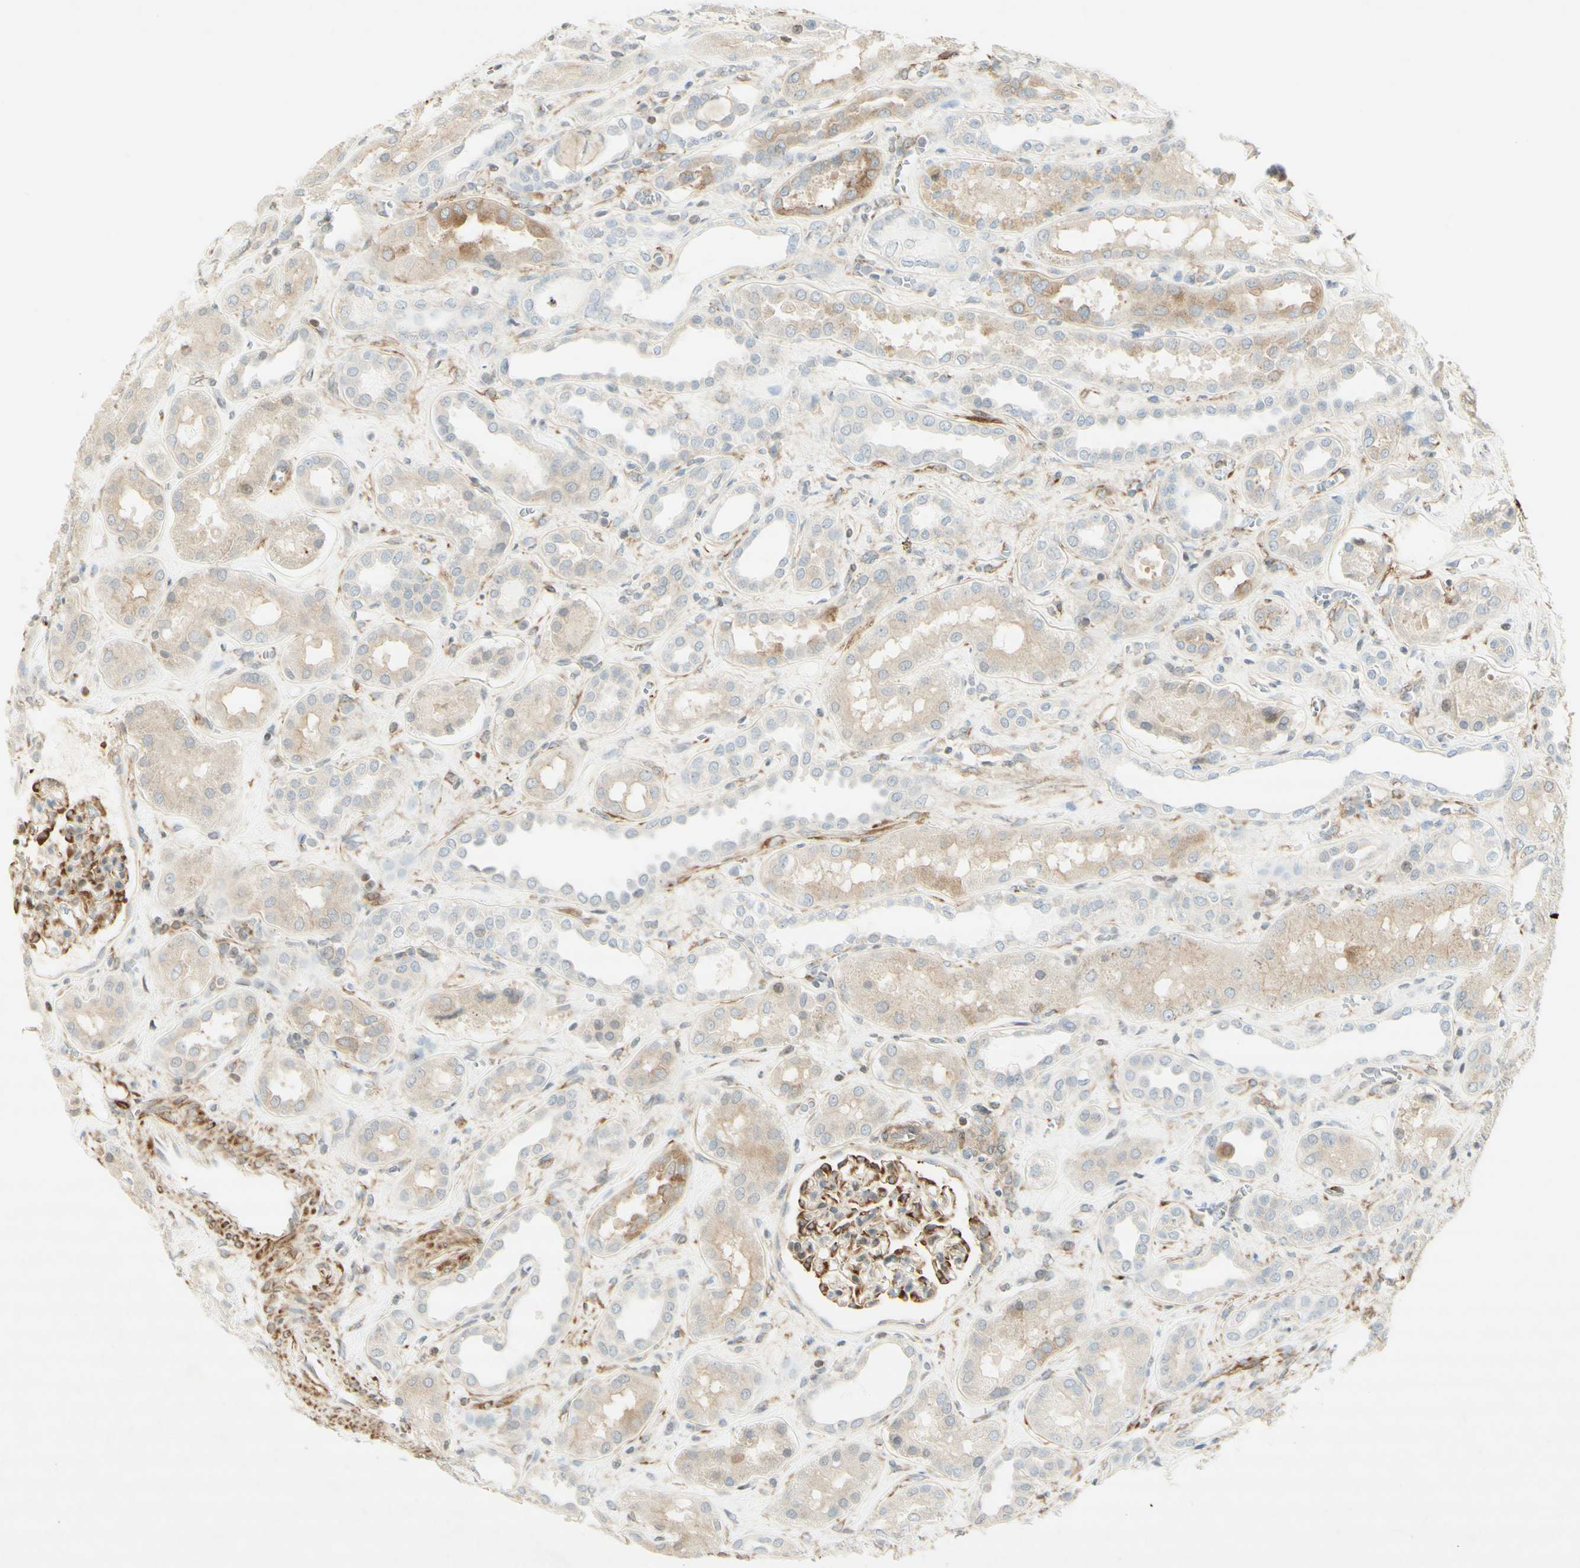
{"staining": {"intensity": "moderate", "quantity": "25%-75%", "location": "cytoplasmic/membranous"}, "tissue": "kidney", "cell_type": "Cells in glomeruli", "image_type": "normal", "snomed": [{"axis": "morphology", "description": "Normal tissue, NOS"}, {"axis": "topography", "description": "Kidney"}], "caption": "About 25%-75% of cells in glomeruli in unremarkable kidney demonstrate moderate cytoplasmic/membranous protein staining as visualized by brown immunohistochemical staining.", "gene": "MAP1B", "patient": {"sex": "male", "age": 59}}